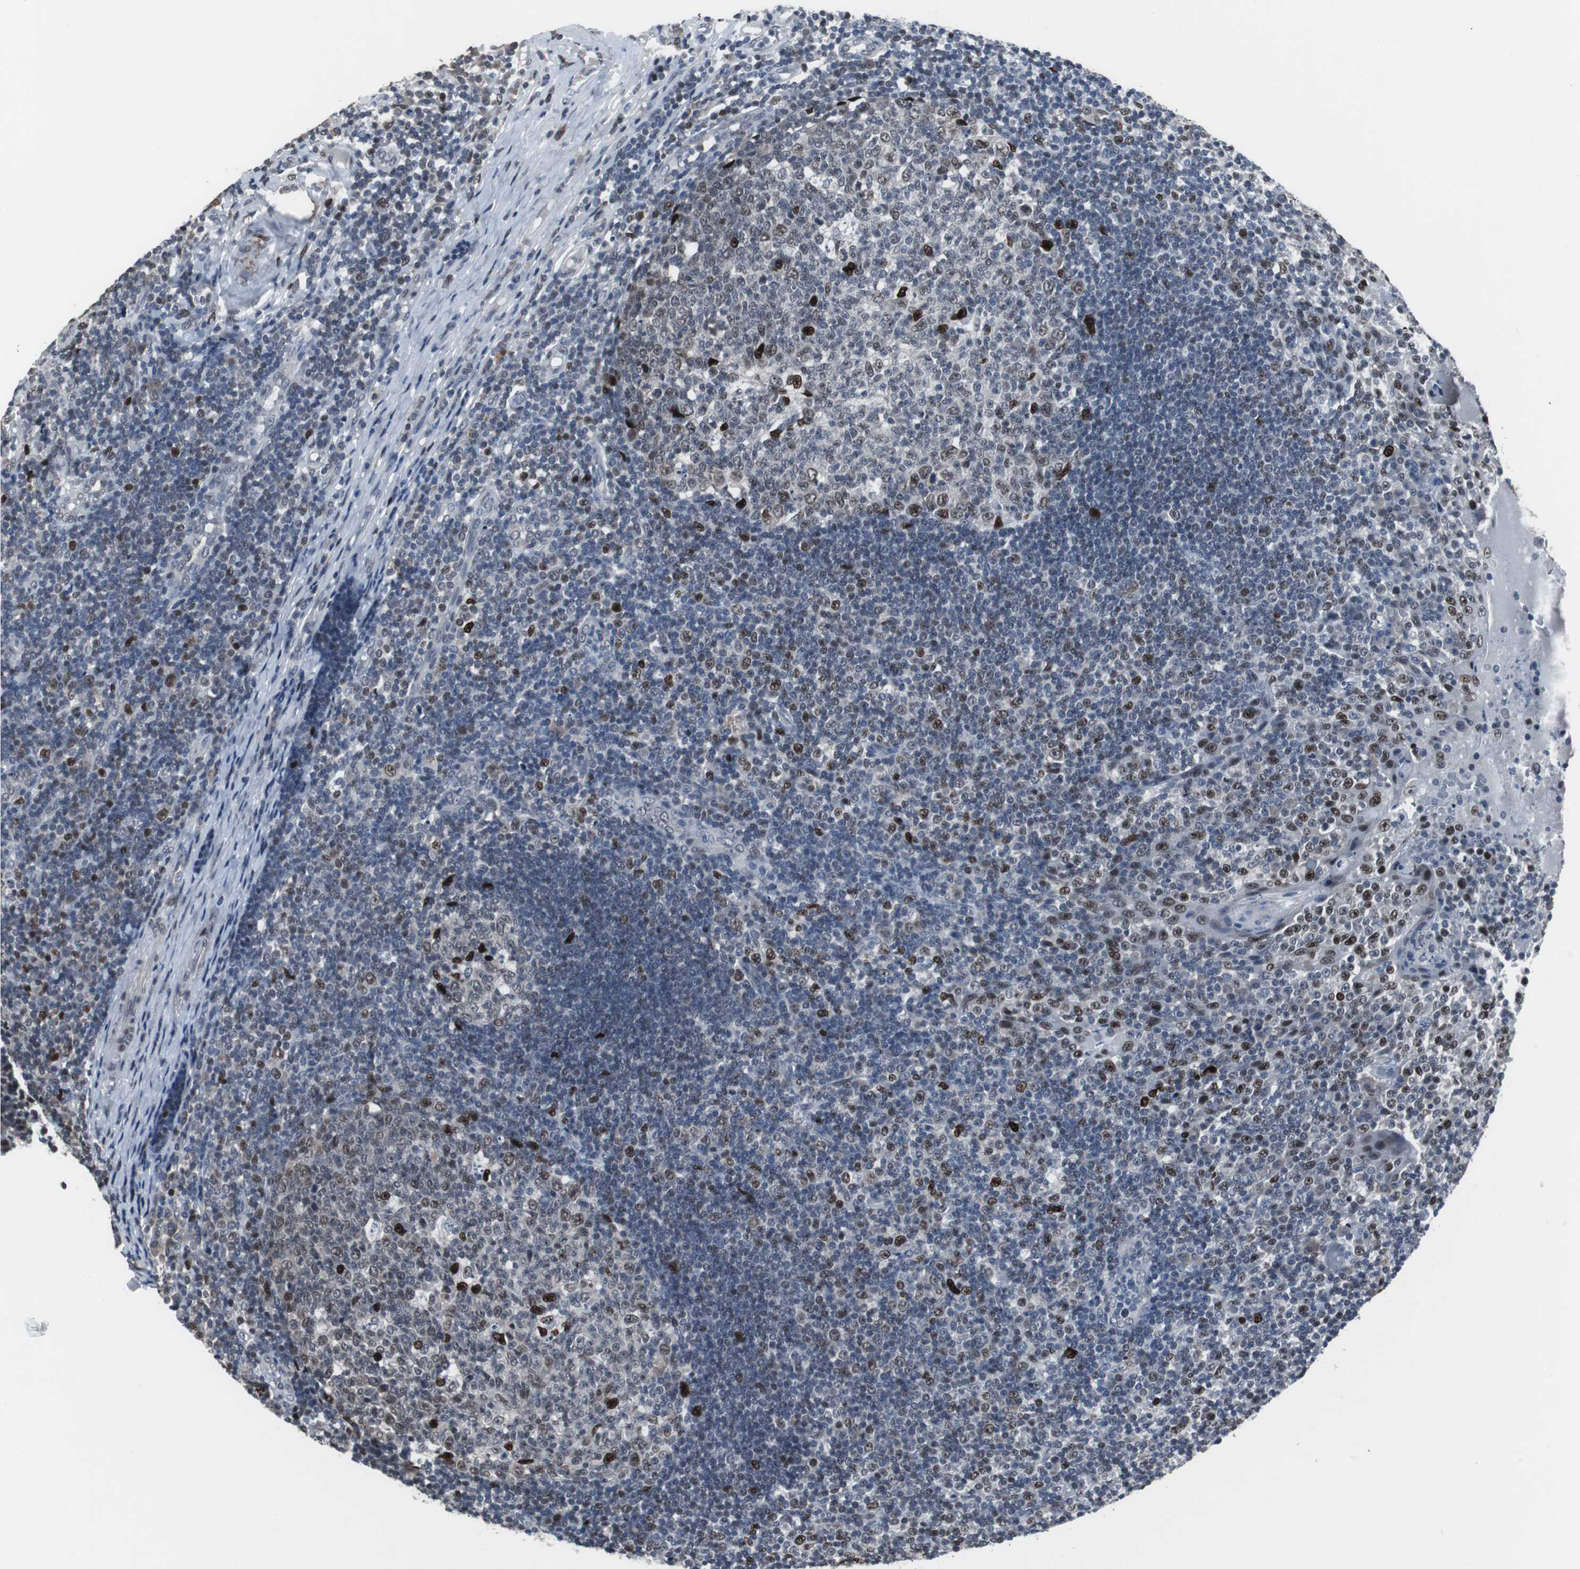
{"staining": {"intensity": "strong", "quantity": "25%-75%", "location": "nuclear"}, "tissue": "tonsil", "cell_type": "Germinal center cells", "image_type": "normal", "snomed": [{"axis": "morphology", "description": "Normal tissue, NOS"}, {"axis": "topography", "description": "Tonsil"}], "caption": "Strong nuclear expression is identified in approximately 25%-75% of germinal center cells in unremarkable tonsil. (DAB (3,3'-diaminobenzidine) IHC with brightfield microscopy, high magnification).", "gene": "FOXP4", "patient": {"sex": "female", "age": 40}}